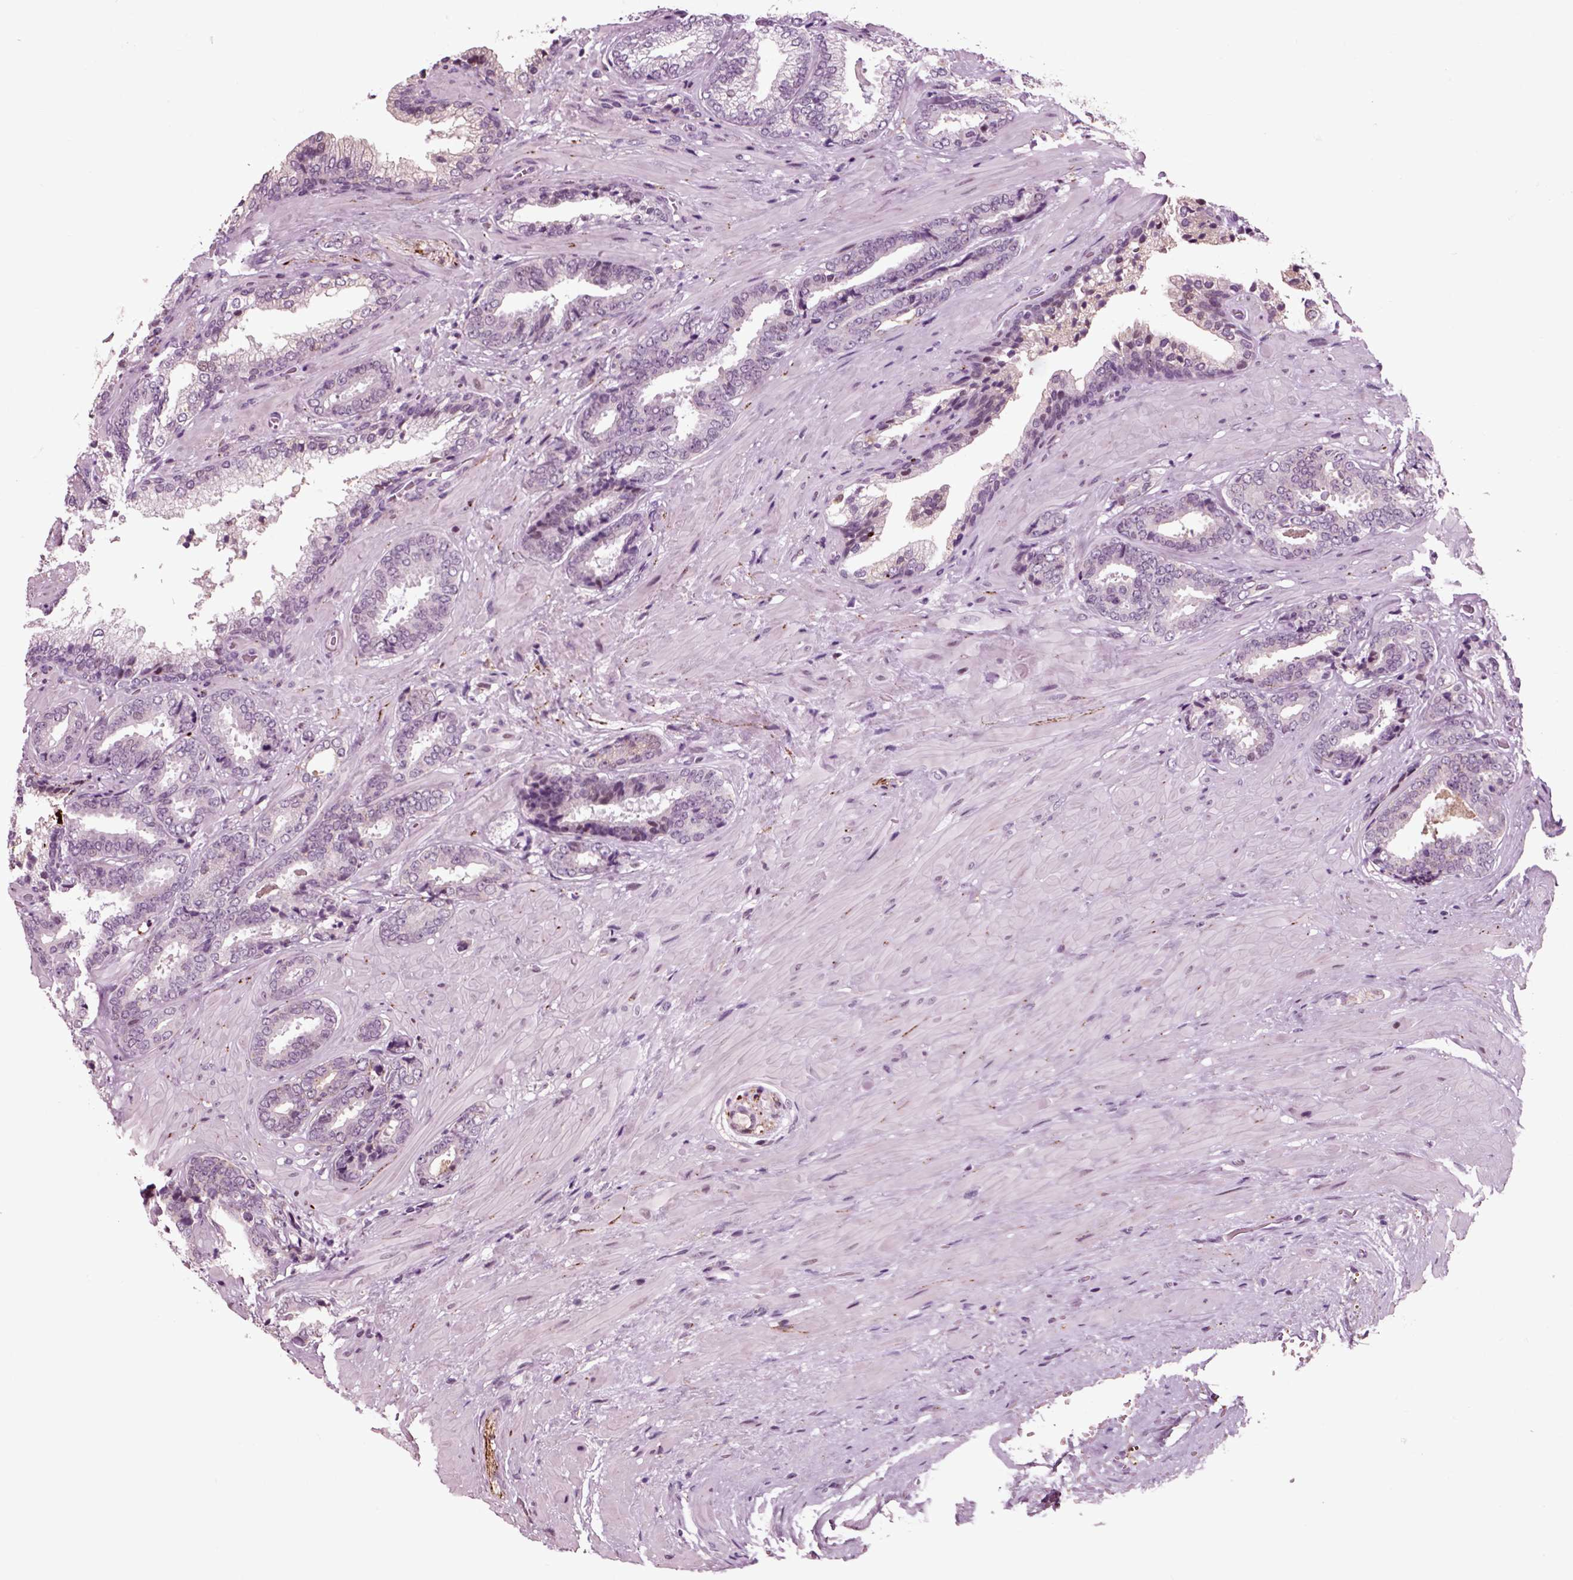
{"staining": {"intensity": "negative", "quantity": "none", "location": "none"}, "tissue": "prostate cancer", "cell_type": "Tumor cells", "image_type": "cancer", "snomed": [{"axis": "morphology", "description": "Adenocarcinoma, Low grade"}, {"axis": "topography", "description": "Prostate"}], "caption": "There is no significant staining in tumor cells of prostate low-grade adenocarcinoma.", "gene": "CHGB", "patient": {"sex": "male", "age": 61}}